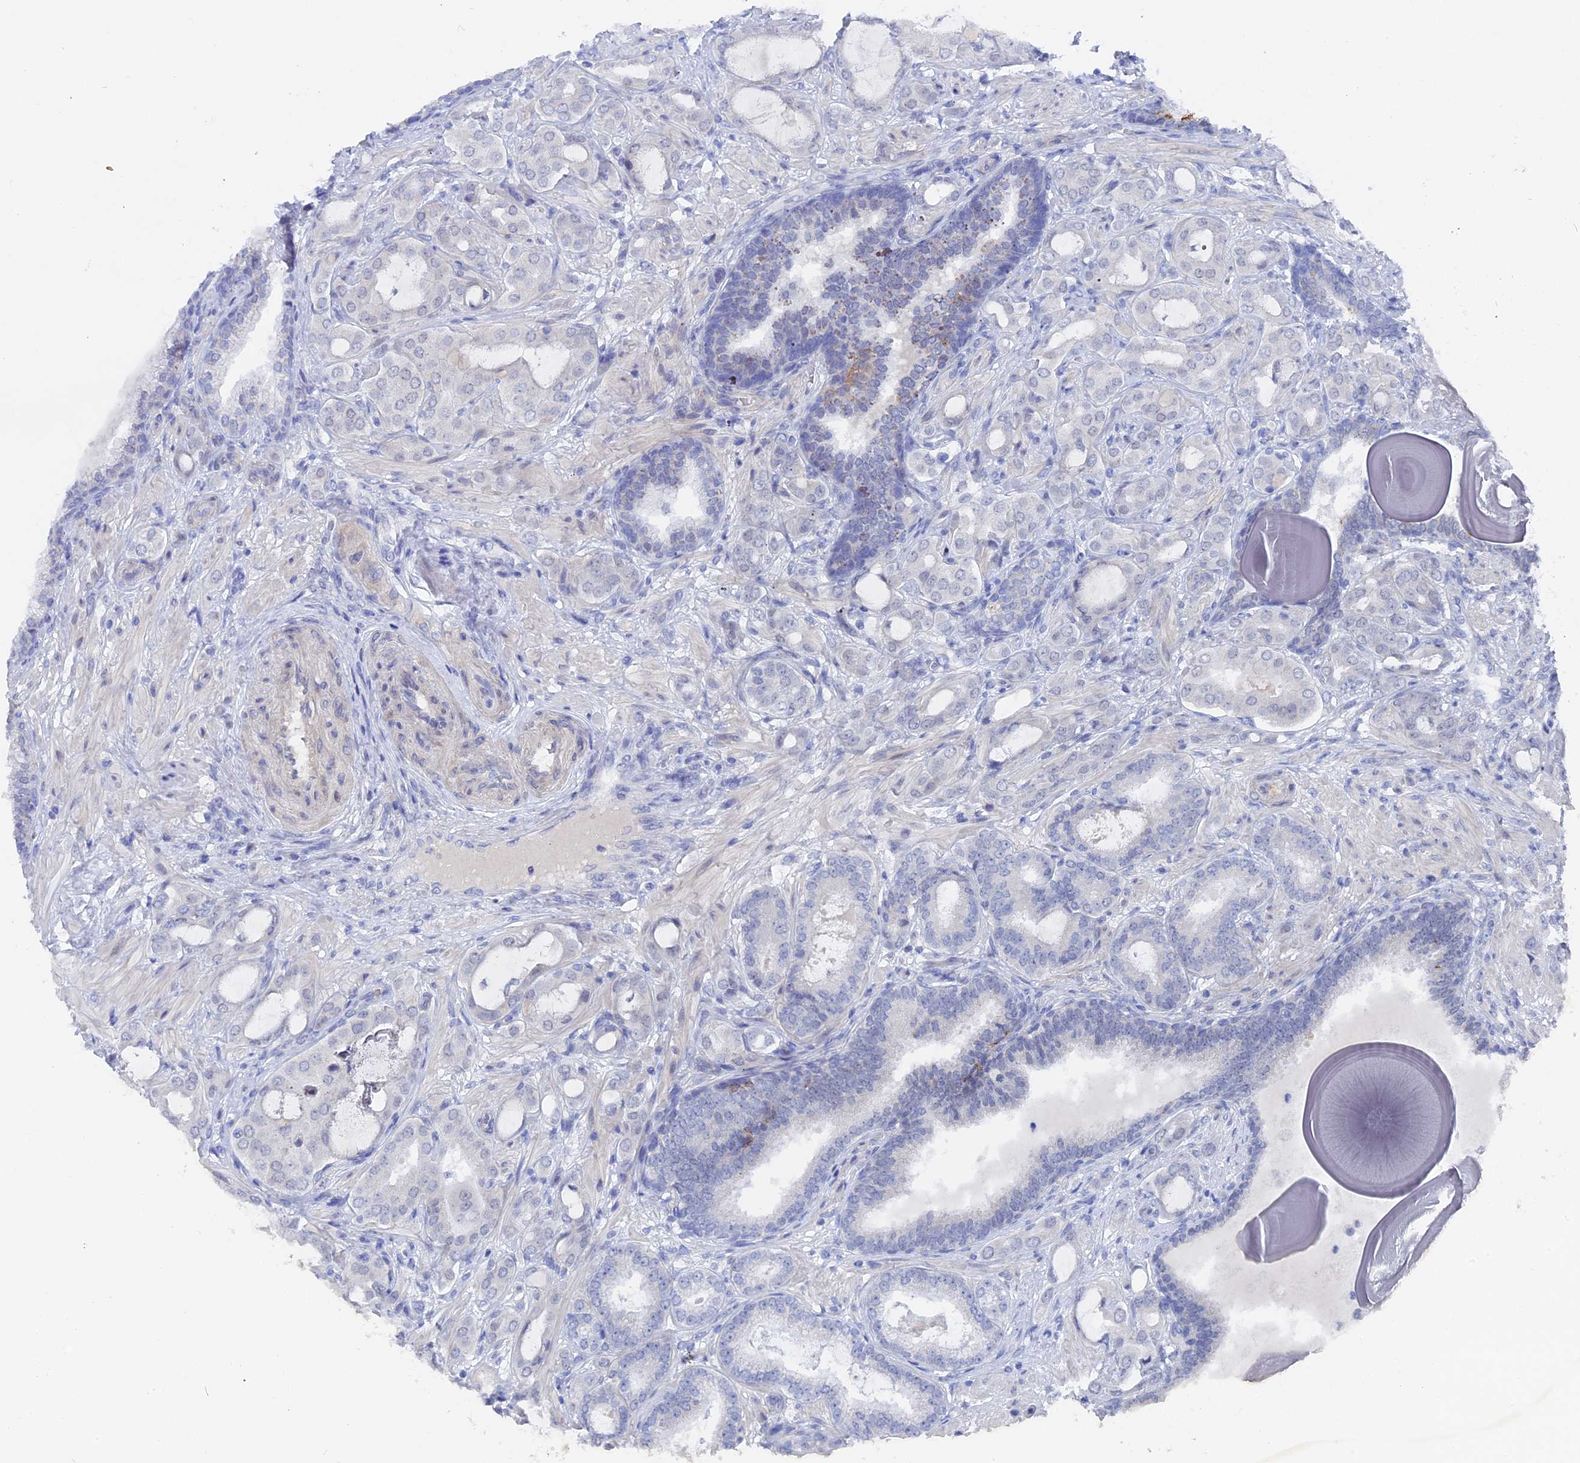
{"staining": {"intensity": "negative", "quantity": "none", "location": "none"}, "tissue": "prostate cancer", "cell_type": "Tumor cells", "image_type": "cancer", "snomed": [{"axis": "morphology", "description": "Adenocarcinoma, Low grade"}, {"axis": "topography", "description": "Prostate"}], "caption": "IHC image of adenocarcinoma (low-grade) (prostate) stained for a protein (brown), which reveals no expression in tumor cells.", "gene": "DACT3", "patient": {"sex": "male", "age": 57}}